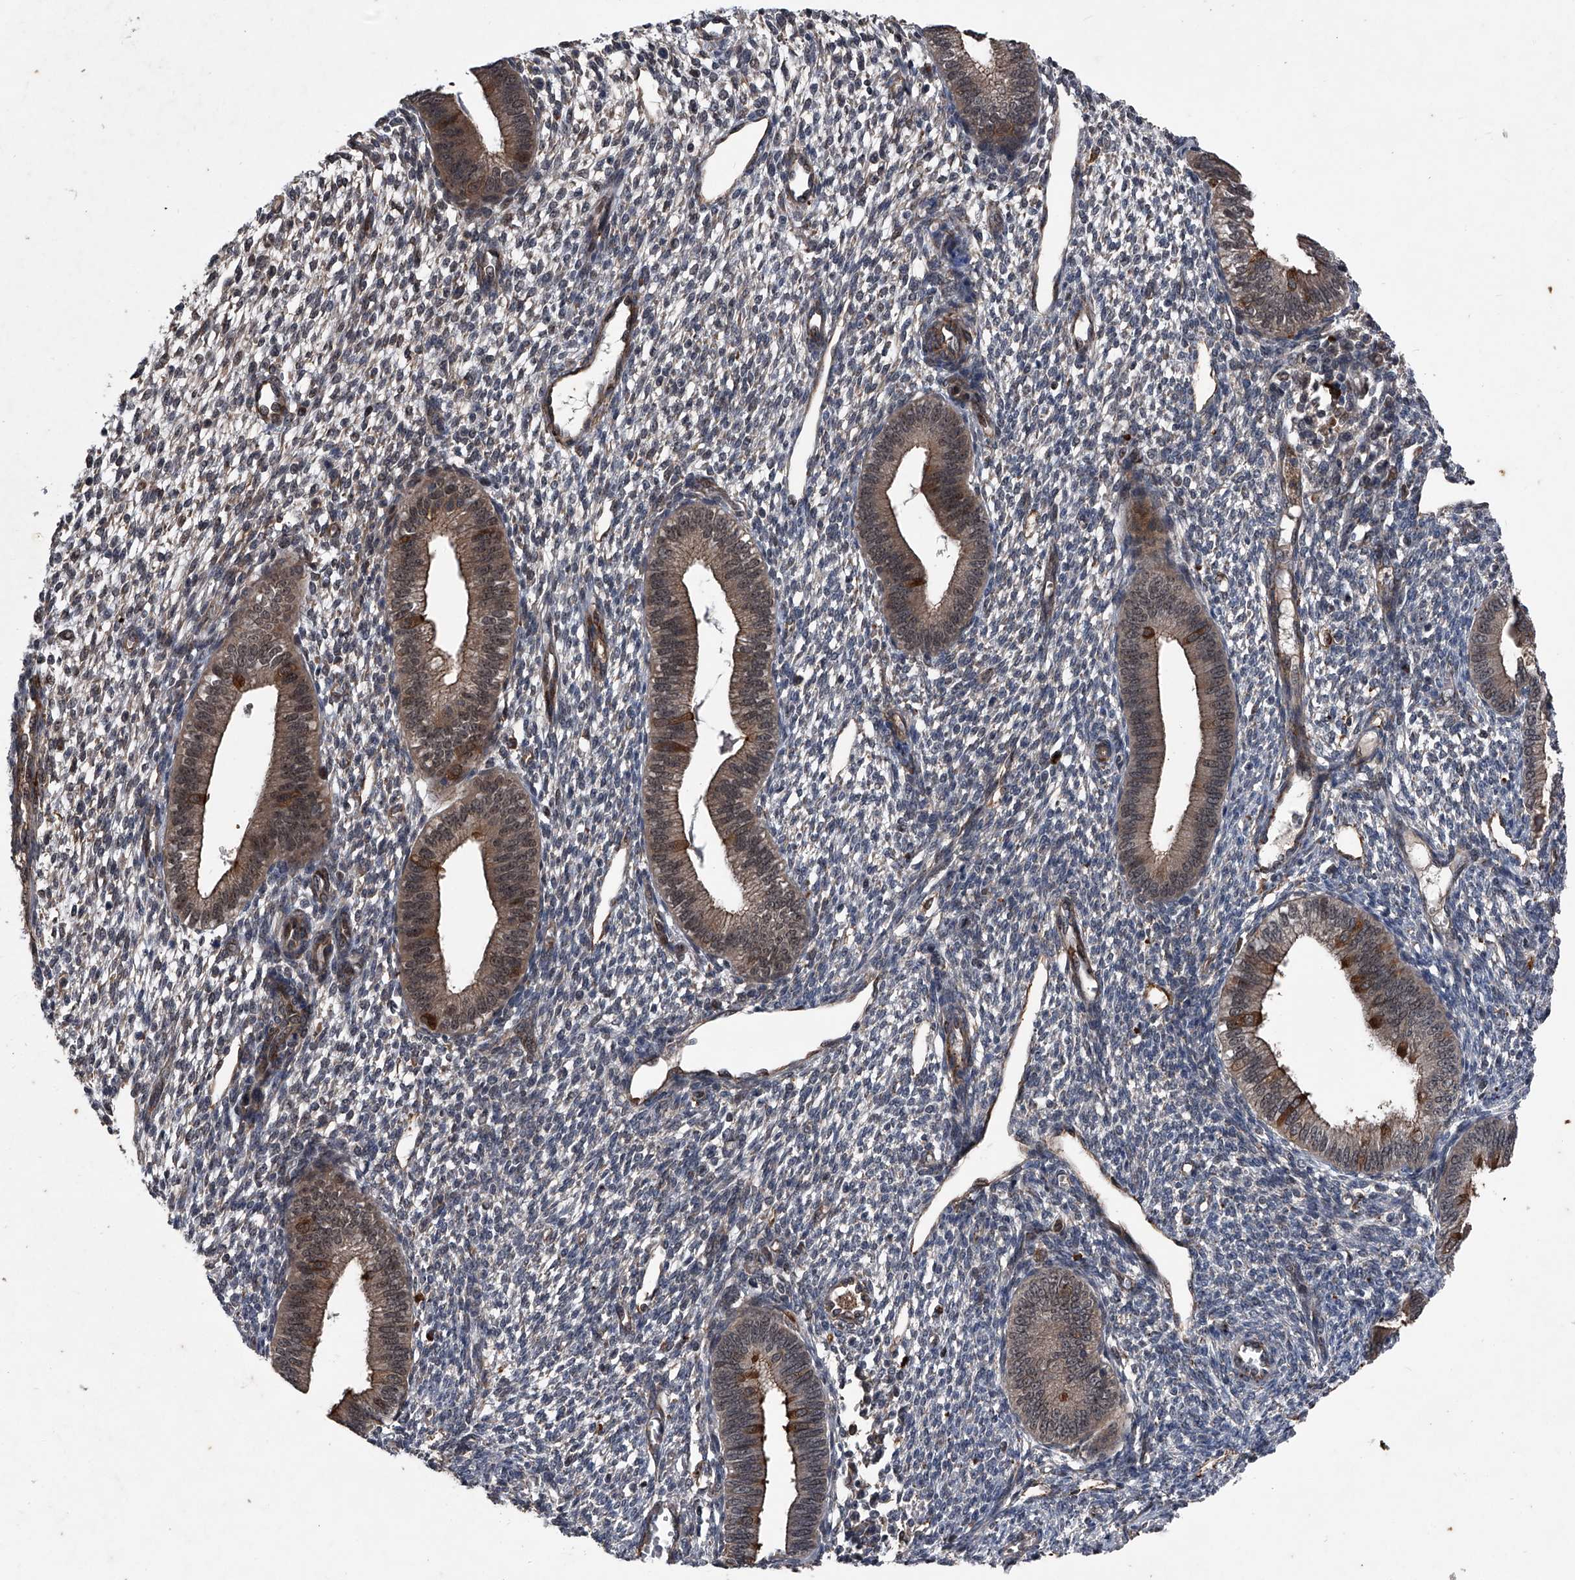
{"staining": {"intensity": "weak", "quantity": "<25%", "location": "cytoplasmic/membranous"}, "tissue": "endometrium", "cell_type": "Cells in endometrial stroma", "image_type": "normal", "snomed": [{"axis": "morphology", "description": "Normal tissue, NOS"}, {"axis": "topography", "description": "Endometrium"}], "caption": "DAB (3,3'-diaminobenzidine) immunohistochemical staining of normal endometrium displays no significant expression in cells in endometrial stroma.", "gene": "MAPKAP1", "patient": {"sex": "female", "age": 46}}